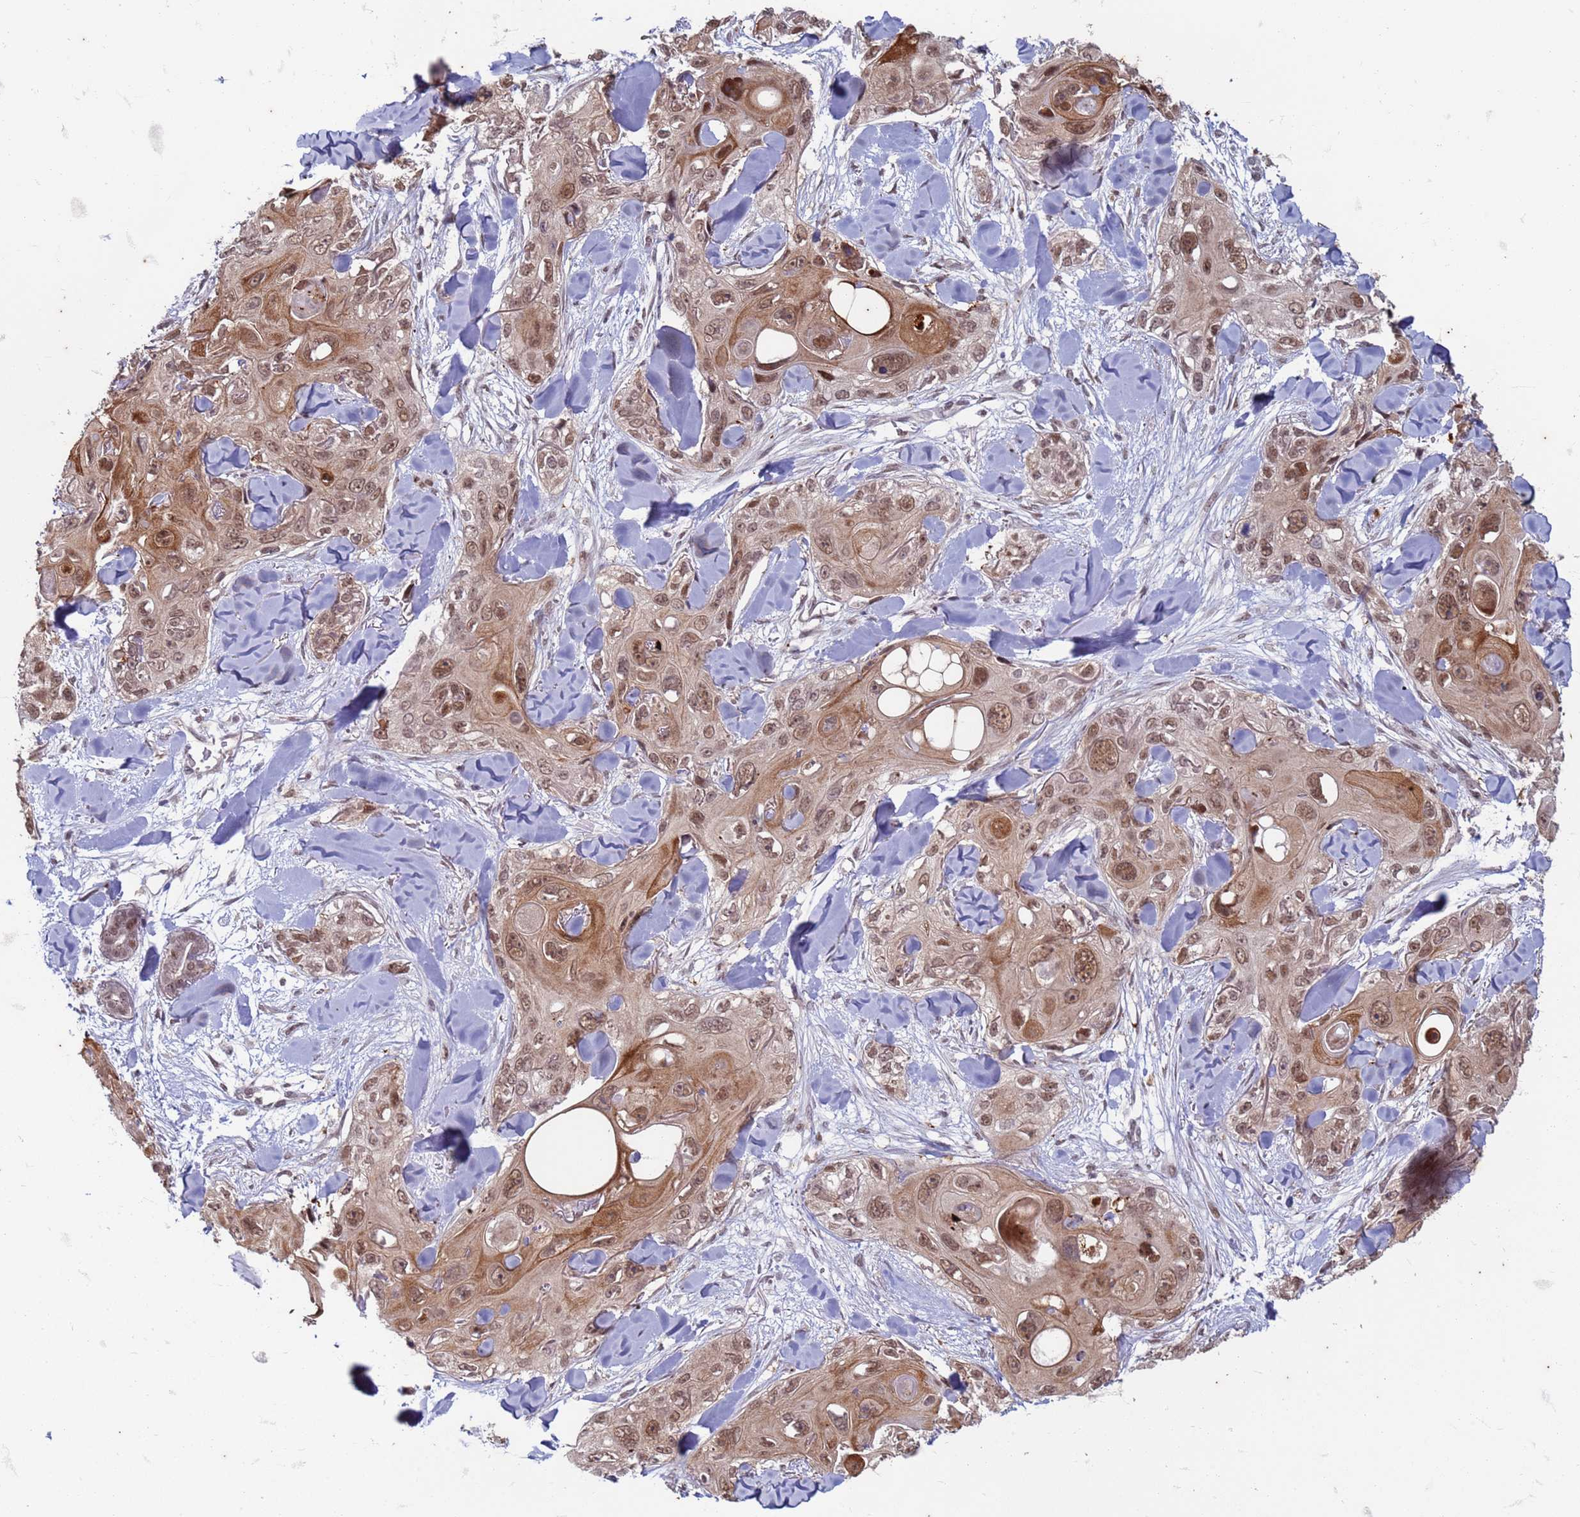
{"staining": {"intensity": "moderate", "quantity": ">75%", "location": "nuclear"}, "tissue": "skin cancer", "cell_type": "Tumor cells", "image_type": "cancer", "snomed": [{"axis": "morphology", "description": "Normal tissue, NOS"}, {"axis": "morphology", "description": "Squamous cell carcinoma, NOS"}, {"axis": "topography", "description": "Skin"}], "caption": "Immunohistochemical staining of skin squamous cell carcinoma reveals medium levels of moderate nuclear protein expression in about >75% of tumor cells.", "gene": "TRMT6", "patient": {"sex": "male", "age": 72}}